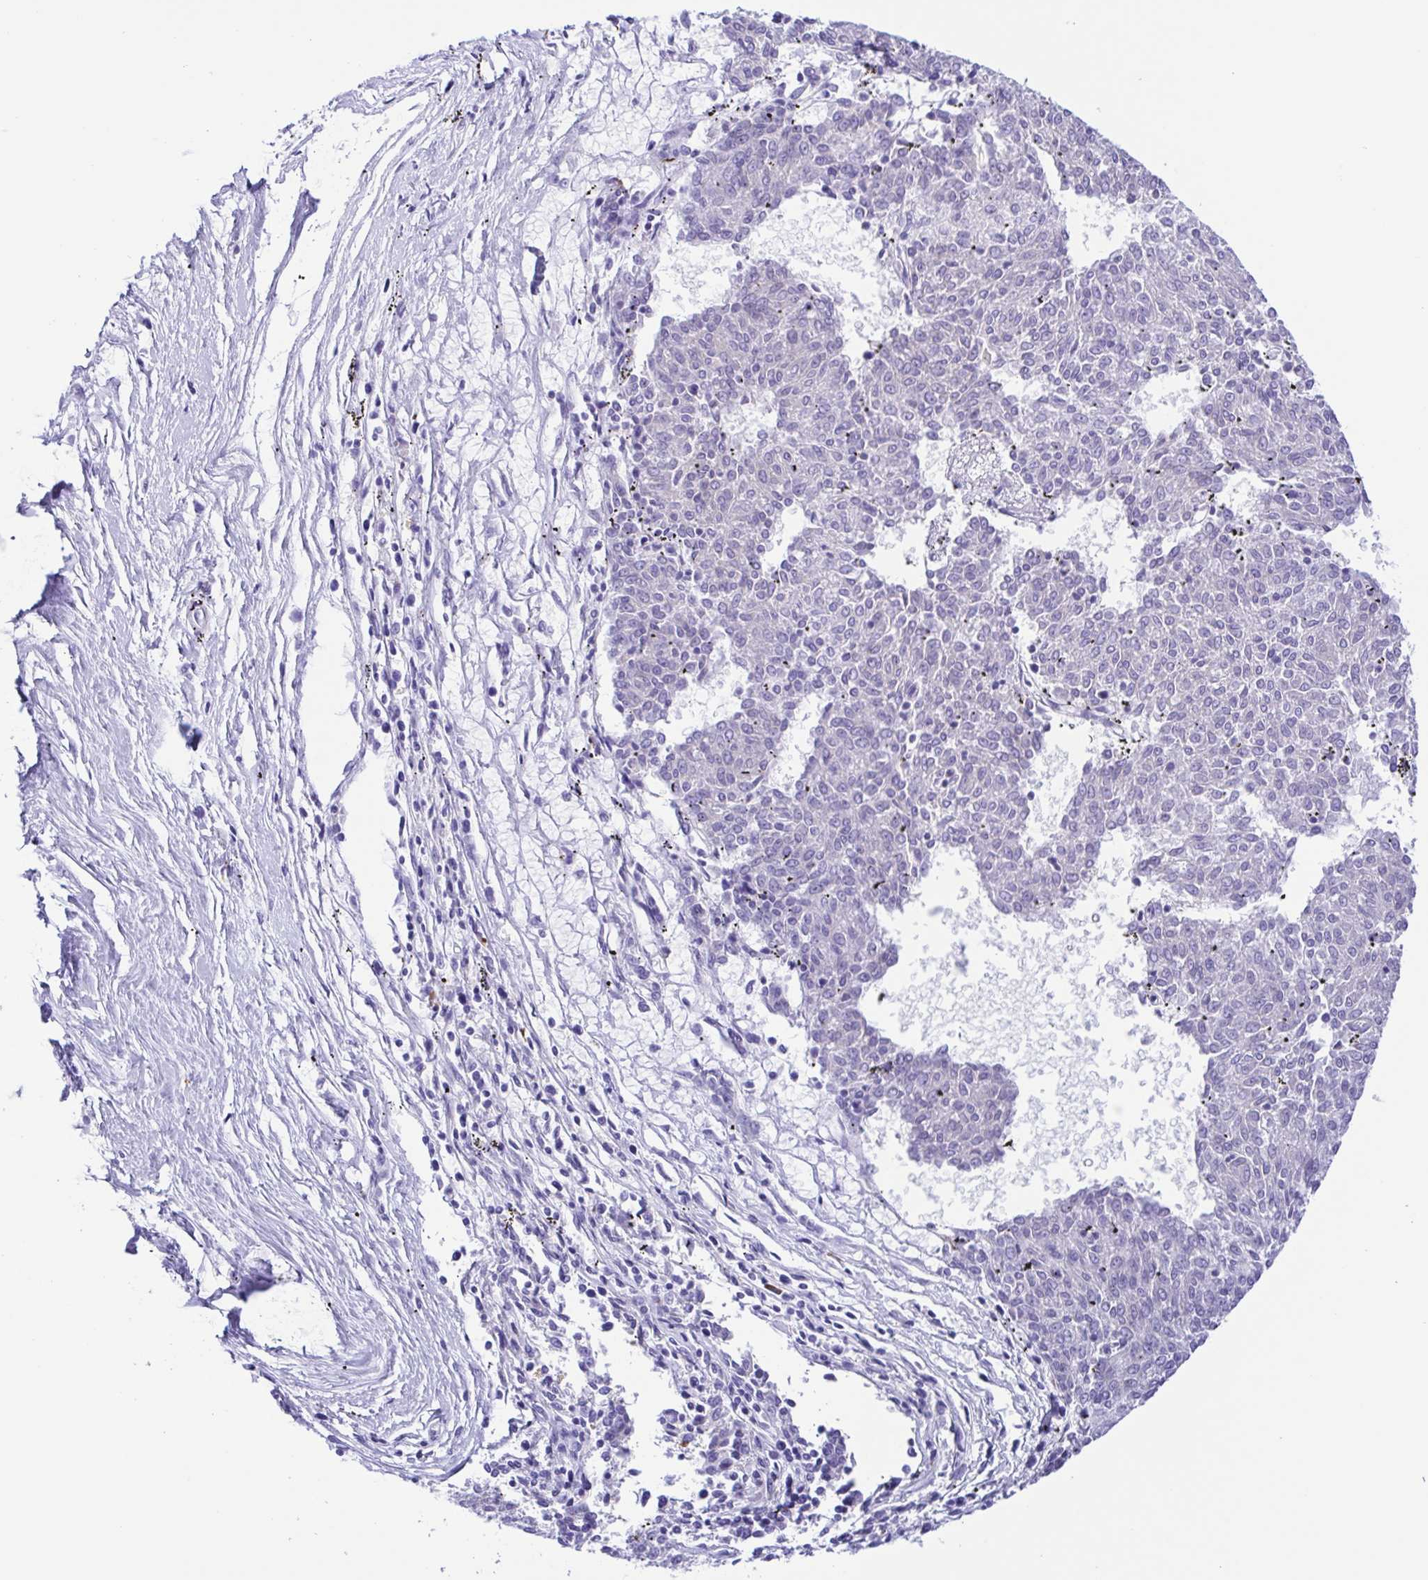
{"staining": {"intensity": "negative", "quantity": "none", "location": "none"}, "tissue": "melanoma", "cell_type": "Tumor cells", "image_type": "cancer", "snomed": [{"axis": "morphology", "description": "Malignant melanoma, NOS"}, {"axis": "topography", "description": "Skin"}], "caption": "Immunohistochemistry (IHC) of human malignant melanoma demonstrates no staining in tumor cells. Nuclei are stained in blue.", "gene": "GPR17", "patient": {"sex": "female", "age": 72}}